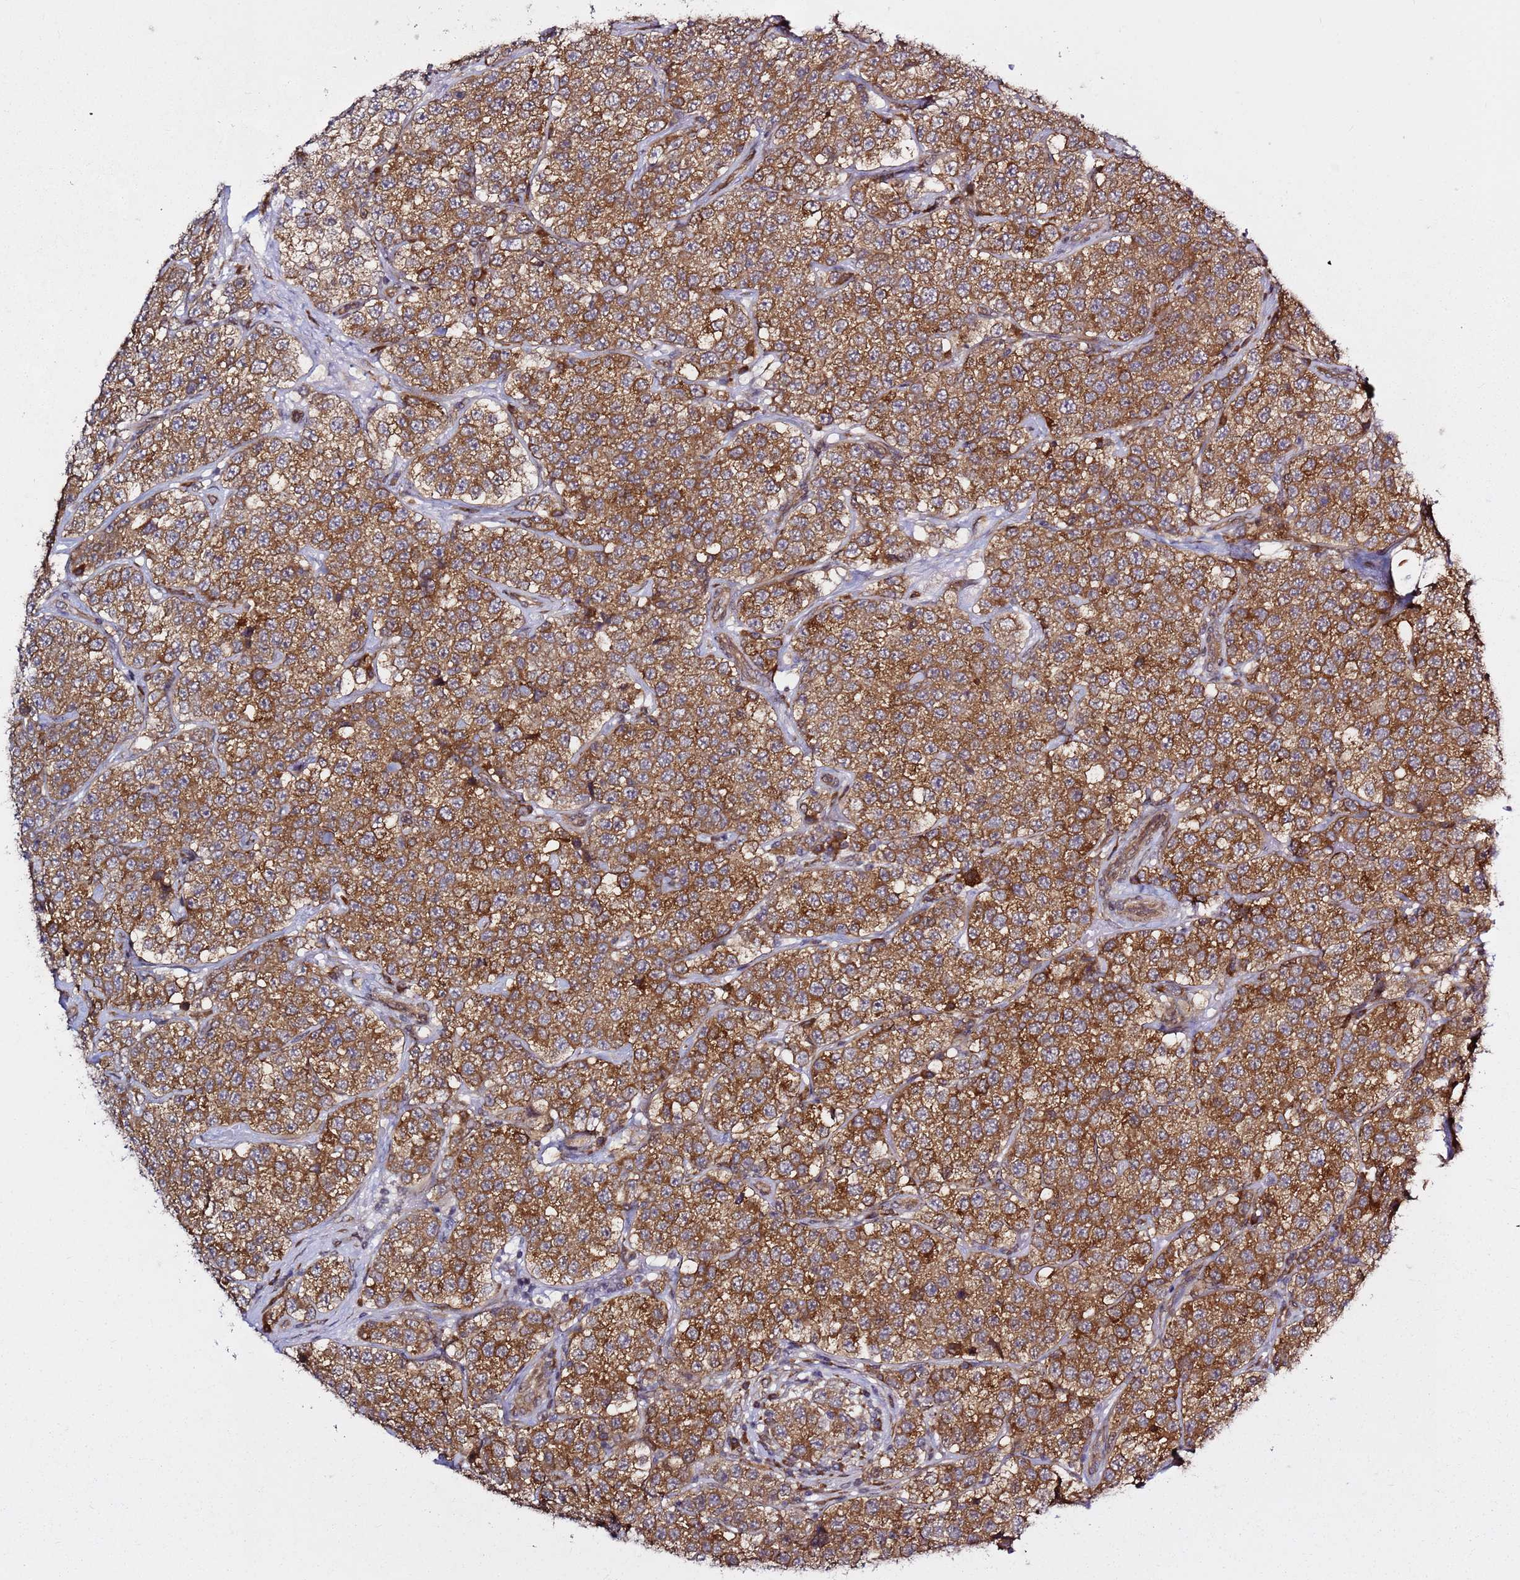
{"staining": {"intensity": "strong", "quantity": ">75%", "location": "cytoplasmic/membranous"}, "tissue": "testis cancer", "cell_type": "Tumor cells", "image_type": "cancer", "snomed": [{"axis": "morphology", "description": "Seminoma, NOS"}, {"axis": "topography", "description": "Testis"}], "caption": "Immunohistochemistry staining of testis seminoma, which shows high levels of strong cytoplasmic/membranous positivity in approximately >75% of tumor cells indicating strong cytoplasmic/membranous protein staining. The staining was performed using DAB (brown) for protein detection and nuclei were counterstained in hematoxylin (blue).", "gene": "PRKAB2", "patient": {"sex": "male", "age": 34}}